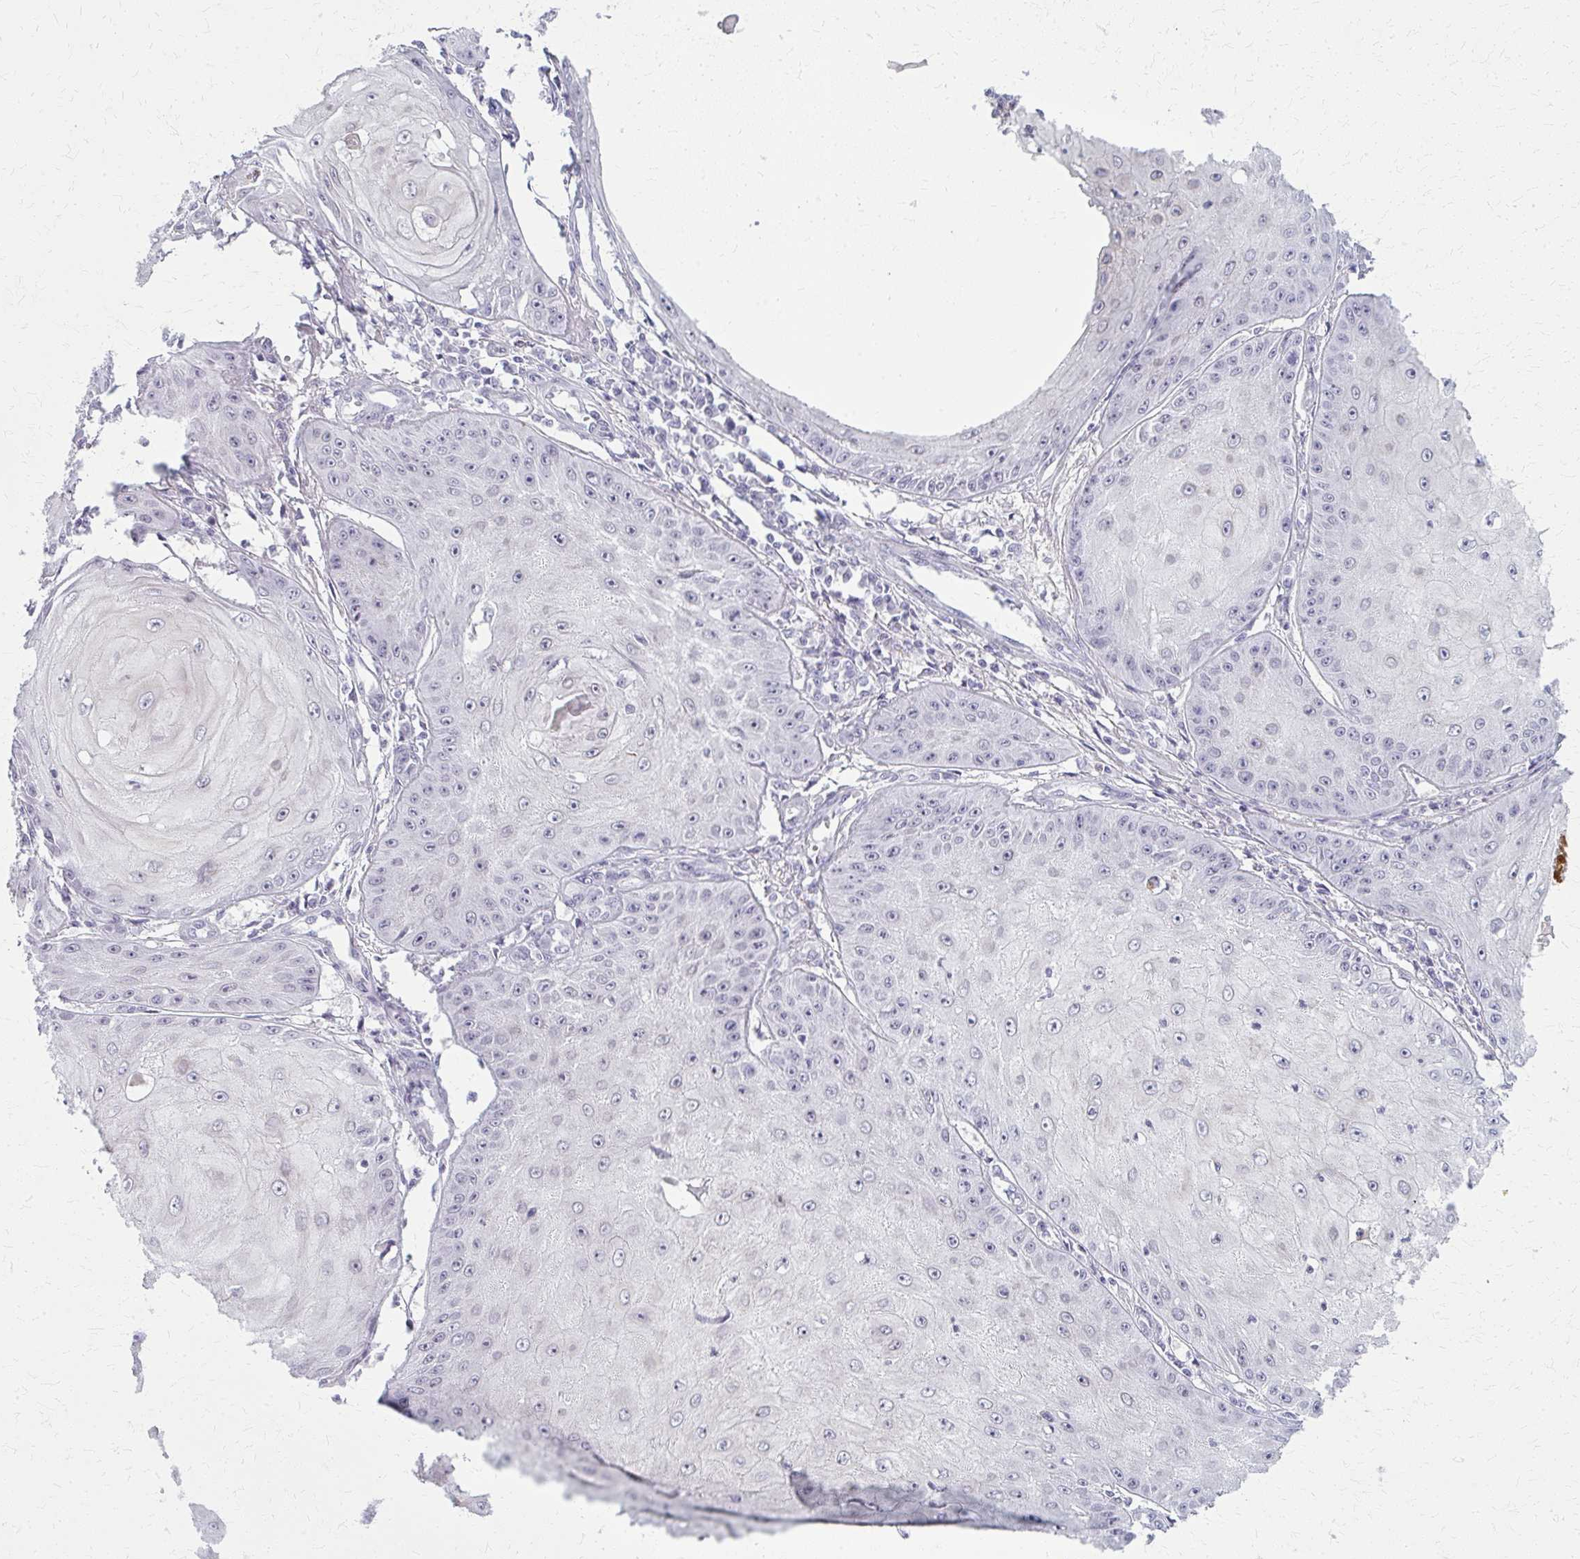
{"staining": {"intensity": "negative", "quantity": "none", "location": "none"}, "tissue": "skin cancer", "cell_type": "Tumor cells", "image_type": "cancer", "snomed": [{"axis": "morphology", "description": "Squamous cell carcinoma, NOS"}, {"axis": "topography", "description": "Skin"}], "caption": "Immunohistochemical staining of squamous cell carcinoma (skin) reveals no significant expression in tumor cells. (Brightfield microscopy of DAB immunohistochemistry at high magnification).", "gene": "CASQ2", "patient": {"sex": "male", "age": 70}}